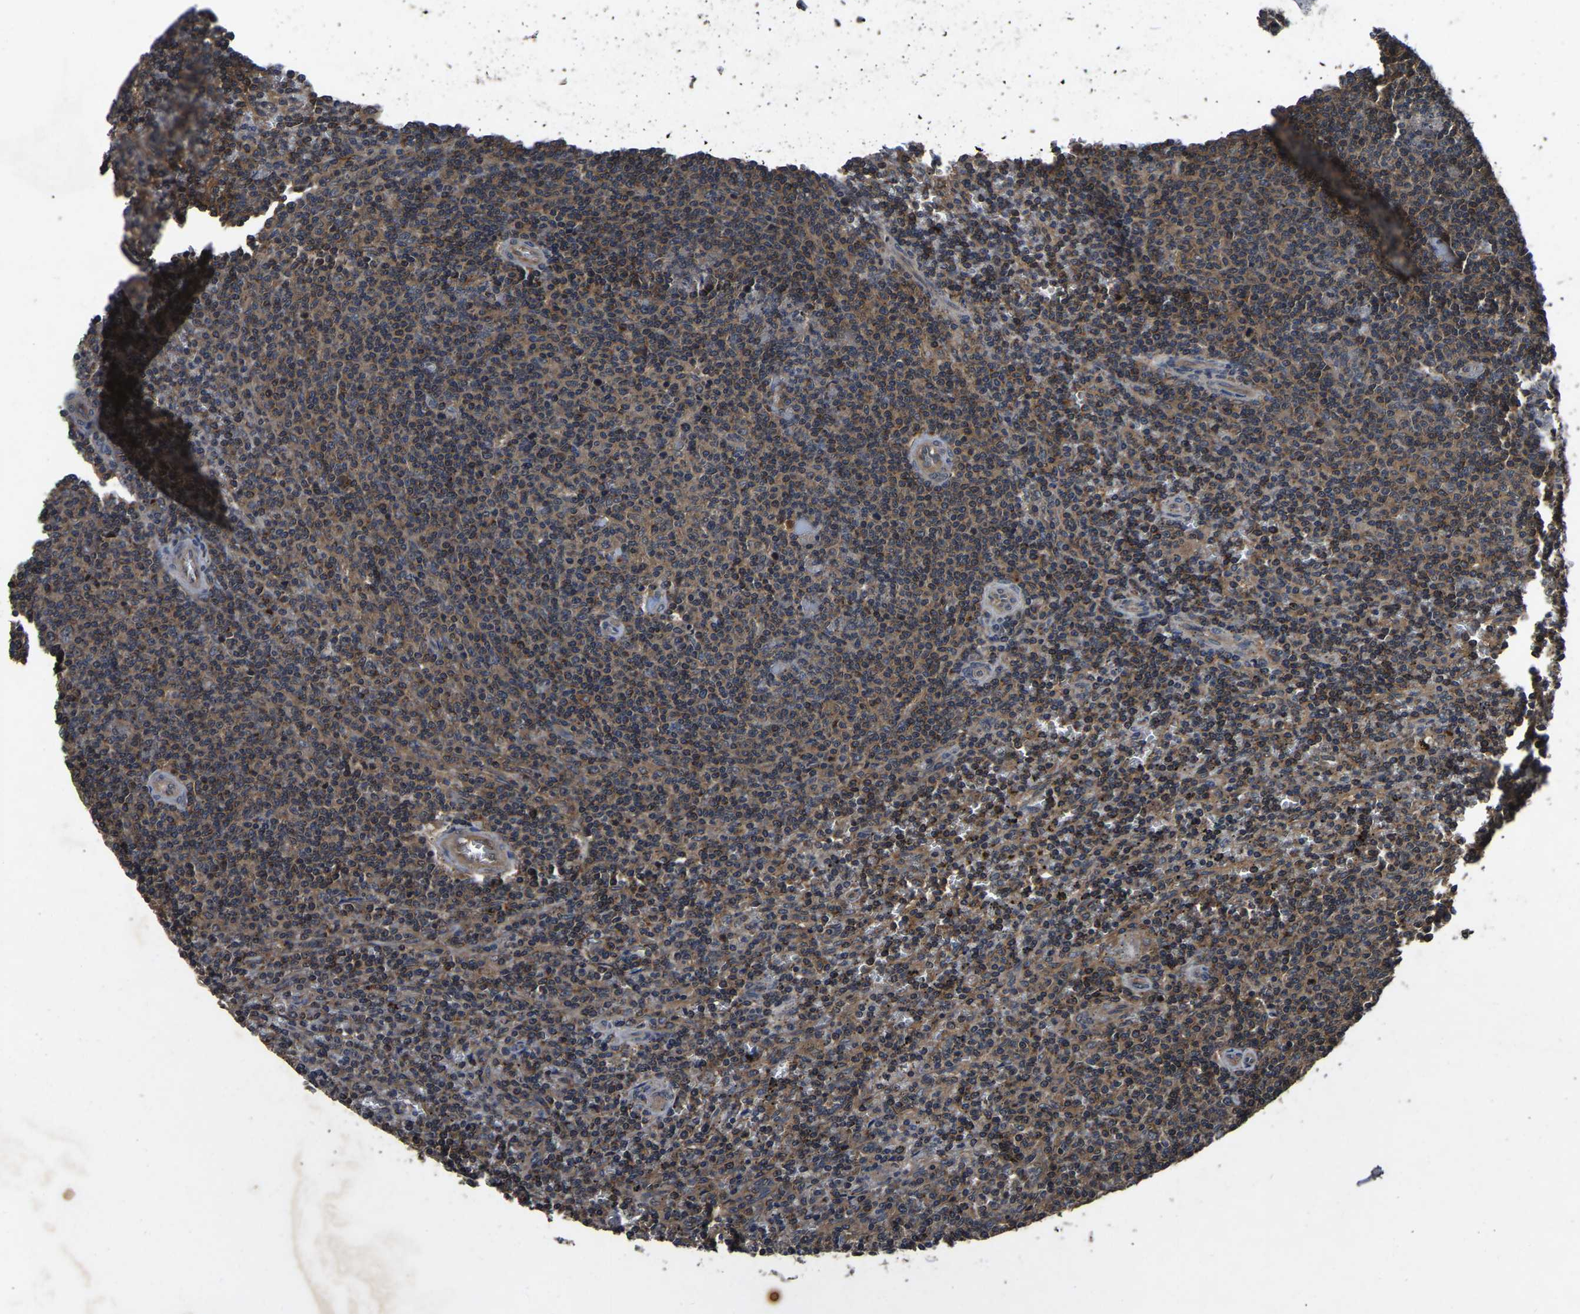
{"staining": {"intensity": "moderate", "quantity": ">75%", "location": "cytoplasmic/membranous"}, "tissue": "lymphoma", "cell_type": "Tumor cells", "image_type": "cancer", "snomed": [{"axis": "morphology", "description": "Malignant lymphoma, non-Hodgkin's type, Low grade"}, {"axis": "topography", "description": "Spleen"}], "caption": "Low-grade malignant lymphoma, non-Hodgkin's type tissue demonstrates moderate cytoplasmic/membranous positivity in about >75% of tumor cells The staining was performed using DAB (3,3'-diaminobenzidine) to visualize the protein expression in brown, while the nuclei were stained in blue with hematoxylin (Magnification: 20x).", "gene": "CRYZL1", "patient": {"sex": "female", "age": 19}}